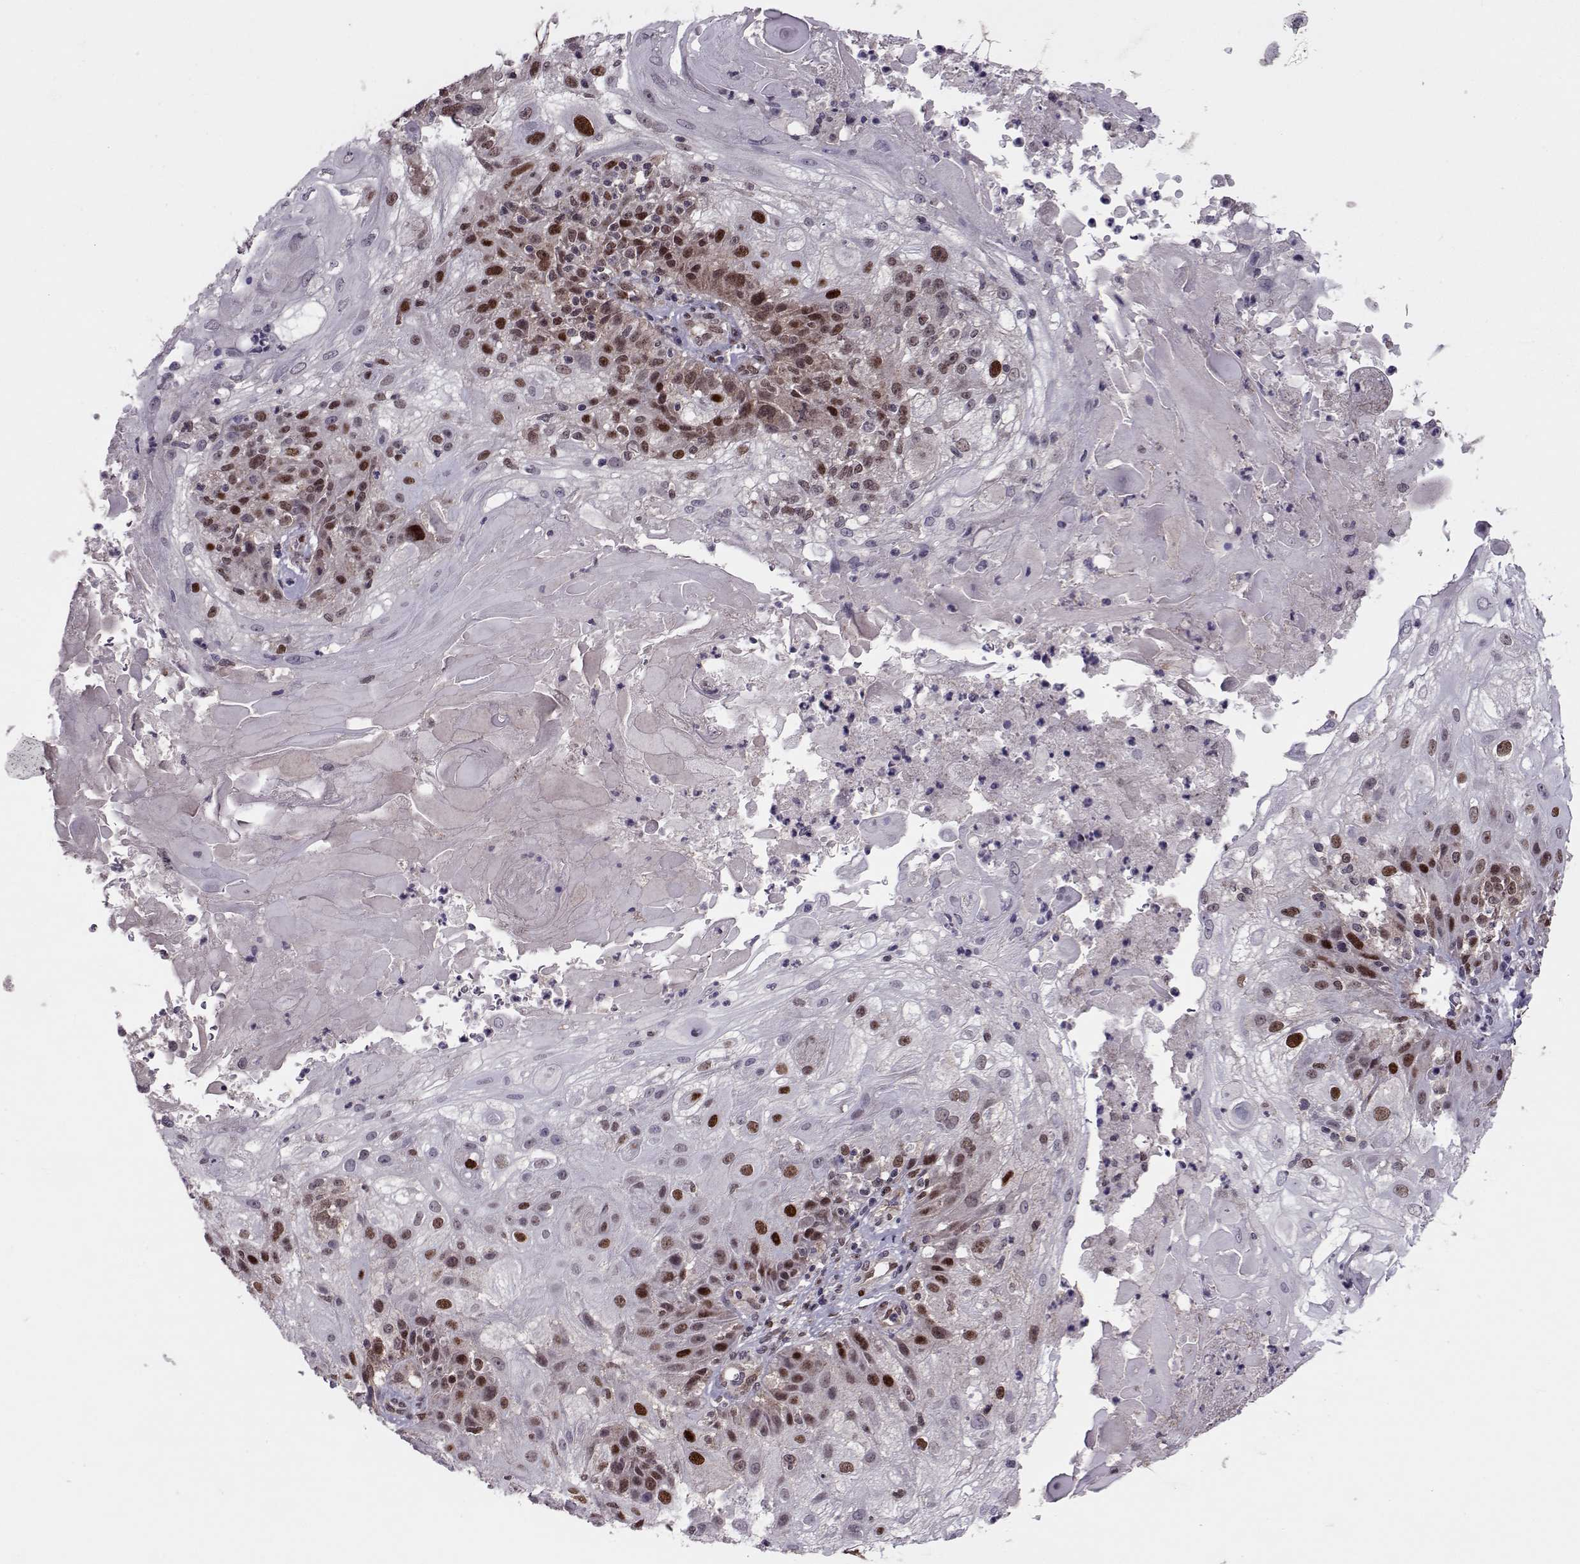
{"staining": {"intensity": "strong", "quantity": "25%-75%", "location": "nuclear"}, "tissue": "skin cancer", "cell_type": "Tumor cells", "image_type": "cancer", "snomed": [{"axis": "morphology", "description": "Normal tissue, NOS"}, {"axis": "morphology", "description": "Squamous cell carcinoma, NOS"}, {"axis": "topography", "description": "Skin"}], "caption": "Strong nuclear protein staining is seen in approximately 25%-75% of tumor cells in skin cancer. The protein is stained brown, and the nuclei are stained in blue (DAB IHC with brightfield microscopy, high magnification).", "gene": "CDK4", "patient": {"sex": "female", "age": 83}}